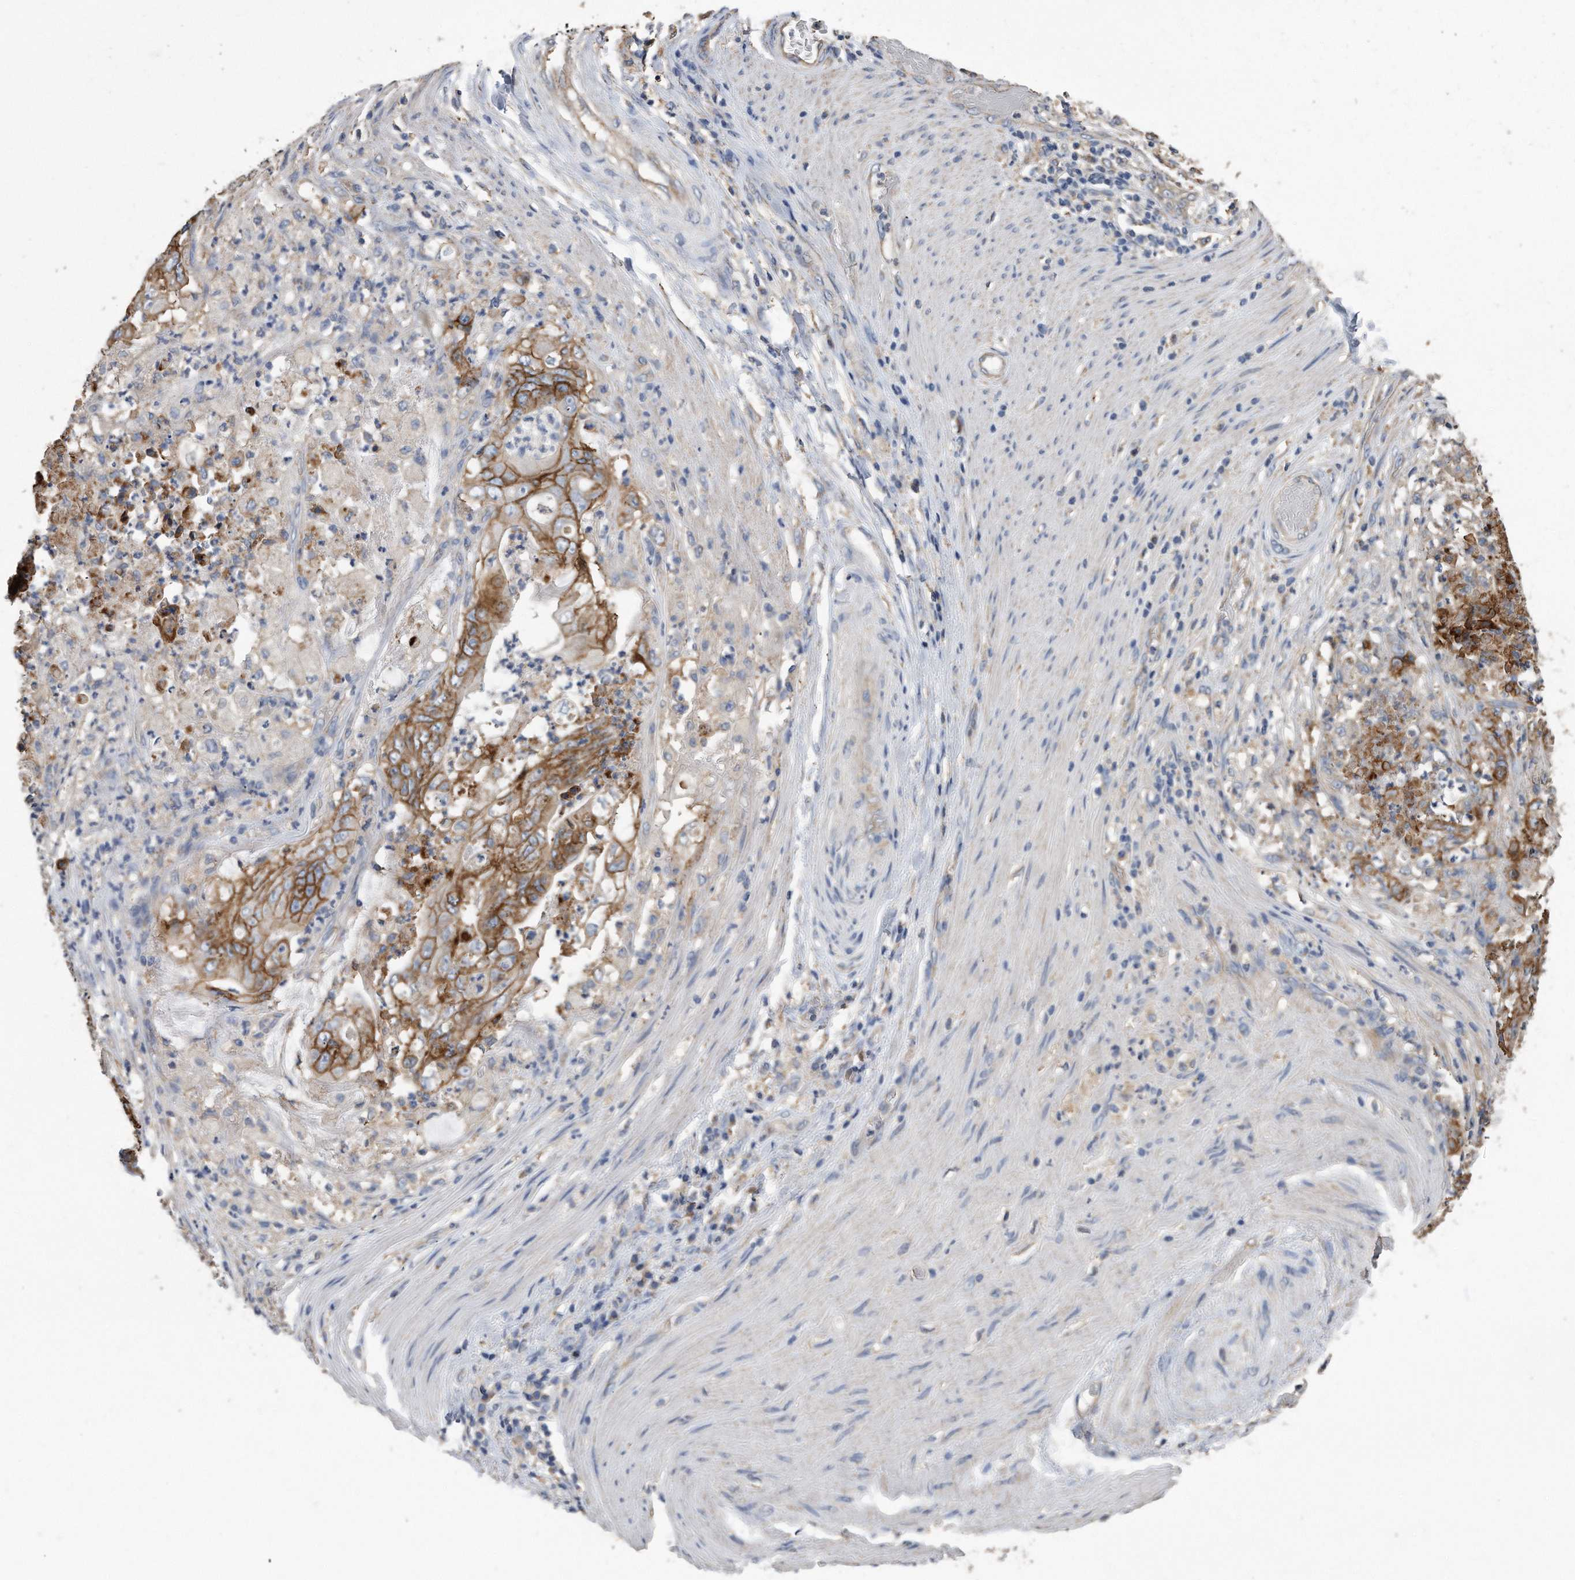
{"staining": {"intensity": "moderate", "quantity": ">75%", "location": "cytoplasmic/membranous"}, "tissue": "stomach cancer", "cell_type": "Tumor cells", "image_type": "cancer", "snomed": [{"axis": "morphology", "description": "Adenocarcinoma, NOS"}, {"axis": "topography", "description": "Stomach"}], "caption": "Immunohistochemistry of human adenocarcinoma (stomach) exhibits medium levels of moderate cytoplasmic/membranous expression in about >75% of tumor cells. The protein is stained brown, and the nuclei are stained in blue (DAB IHC with brightfield microscopy, high magnification).", "gene": "CDCP1", "patient": {"sex": "female", "age": 73}}